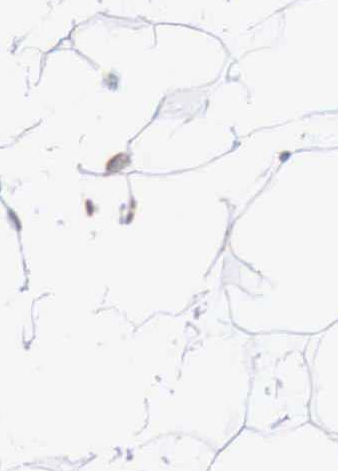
{"staining": {"intensity": "negative", "quantity": "none", "location": "none"}, "tissue": "adipose tissue", "cell_type": "Adipocytes", "image_type": "normal", "snomed": [{"axis": "morphology", "description": "Normal tissue, NOS"}, {"axis": "topography", "description": "Breast"}], "caption": "Normal adipose tissue was stained to show a protein in brown. There is no significant positivity in adipocytes.", "gene": "FOXP2", "patient": {"sex": "female", "age": 44}}